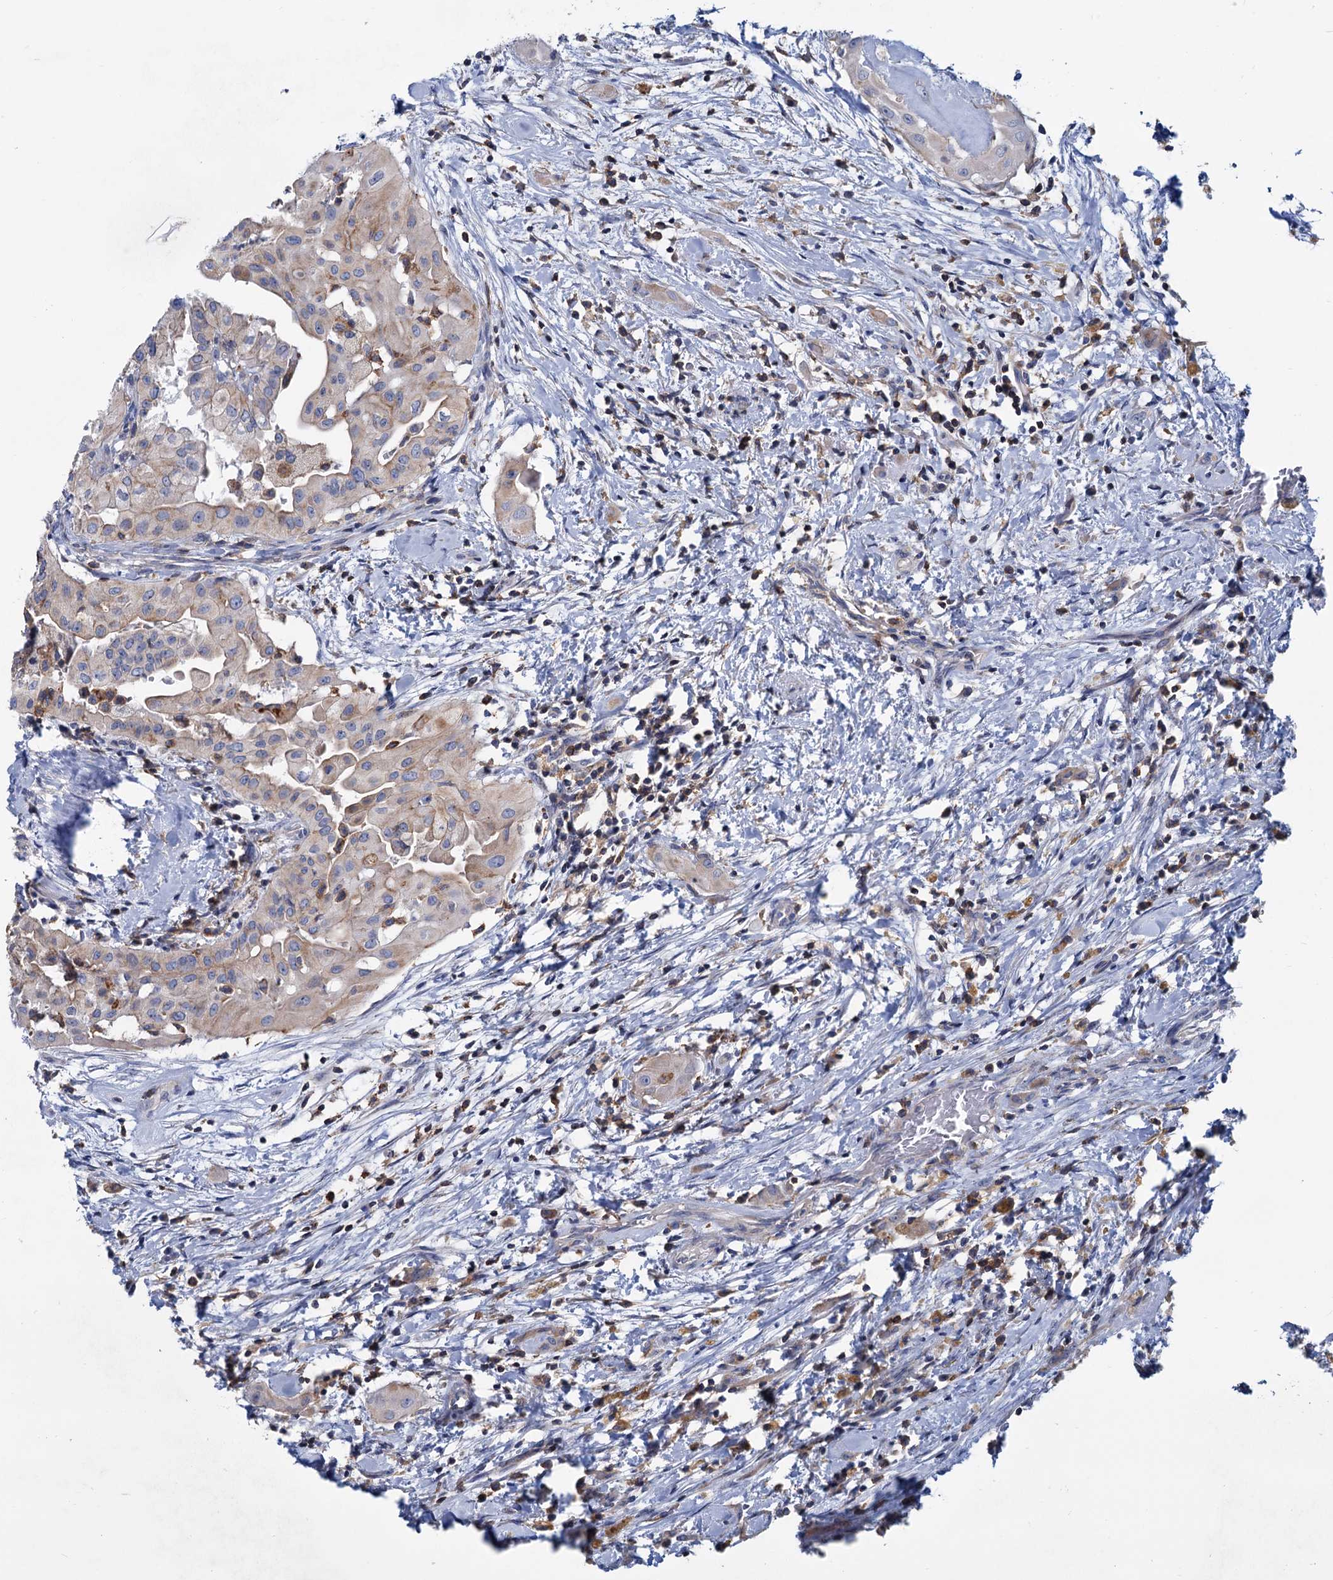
{"staining": {"intensity": "weak", "quantity": ">75%", "location": "cytoplasmic/membranous"}, "tissue": "thyroid cancer", "cell_type": "Tumor cells", "image_type": "cancer", "snomed": [{"axis": "morphology", "description": "Papillary adenocarcinoma, NOS"}, {"axis": "topography", "description": "Thyroid gland"}], "caption": "About >75% of tumor cells in papillary adenocarcinoma (thyroid) exhibit weak cytoplasmic/membranous protein positivity as visualized by brown immunohistochemical staining.", "gene": "LRCH4", "patient": {"sex": "female", "age": 59}}